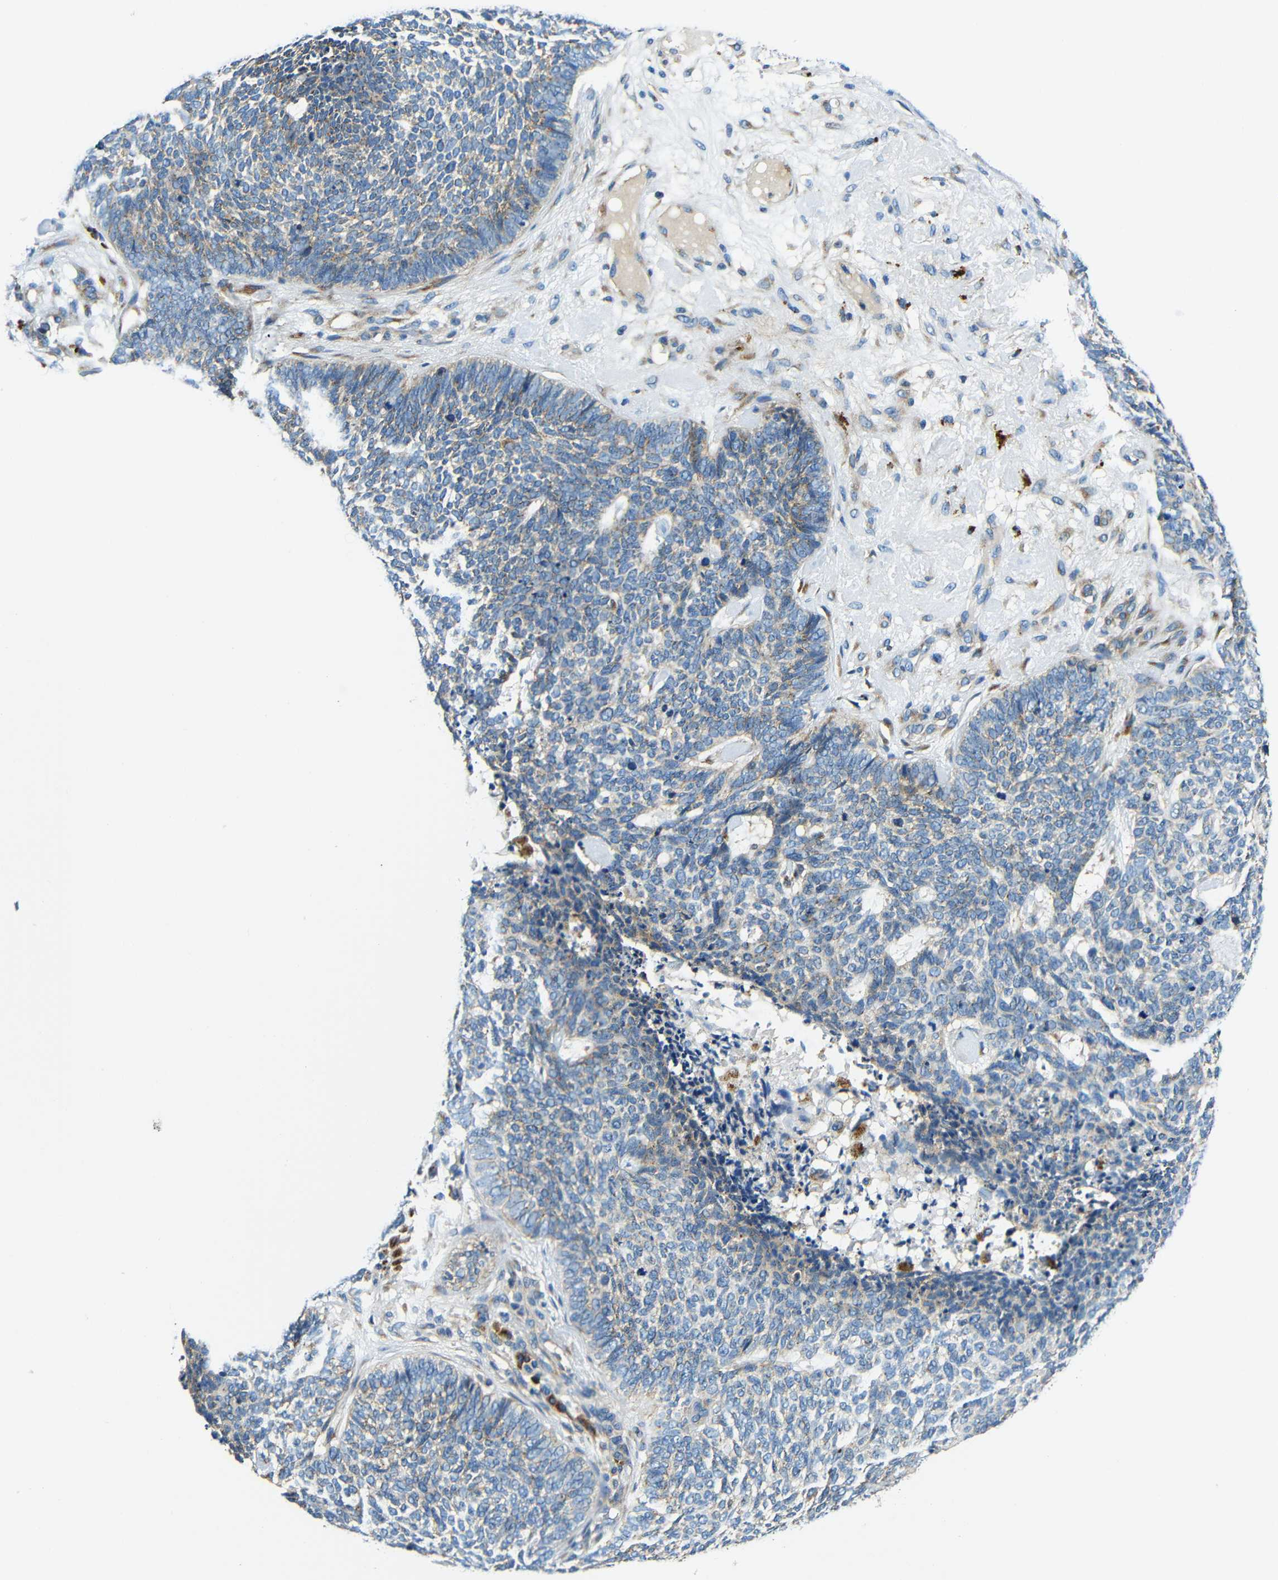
{"staining": {"intensity": "weak", "quantity": "<25%", "location": "cytoplasmic/membranous"}, "tissue": "skin cancer", "cell_type": "Tumor cells", "image_type": "cancer", "snomed": [{"axis": "morphology", "description": "Basal cell carcinoma"}, {"axis": "topography", "description": "Skin"}], "caption": "There is no significant expression in tumor cells of basal cell carcinoma (skin).", "gene": "USO1", "patient": {"sex": "female", "age": 84}}